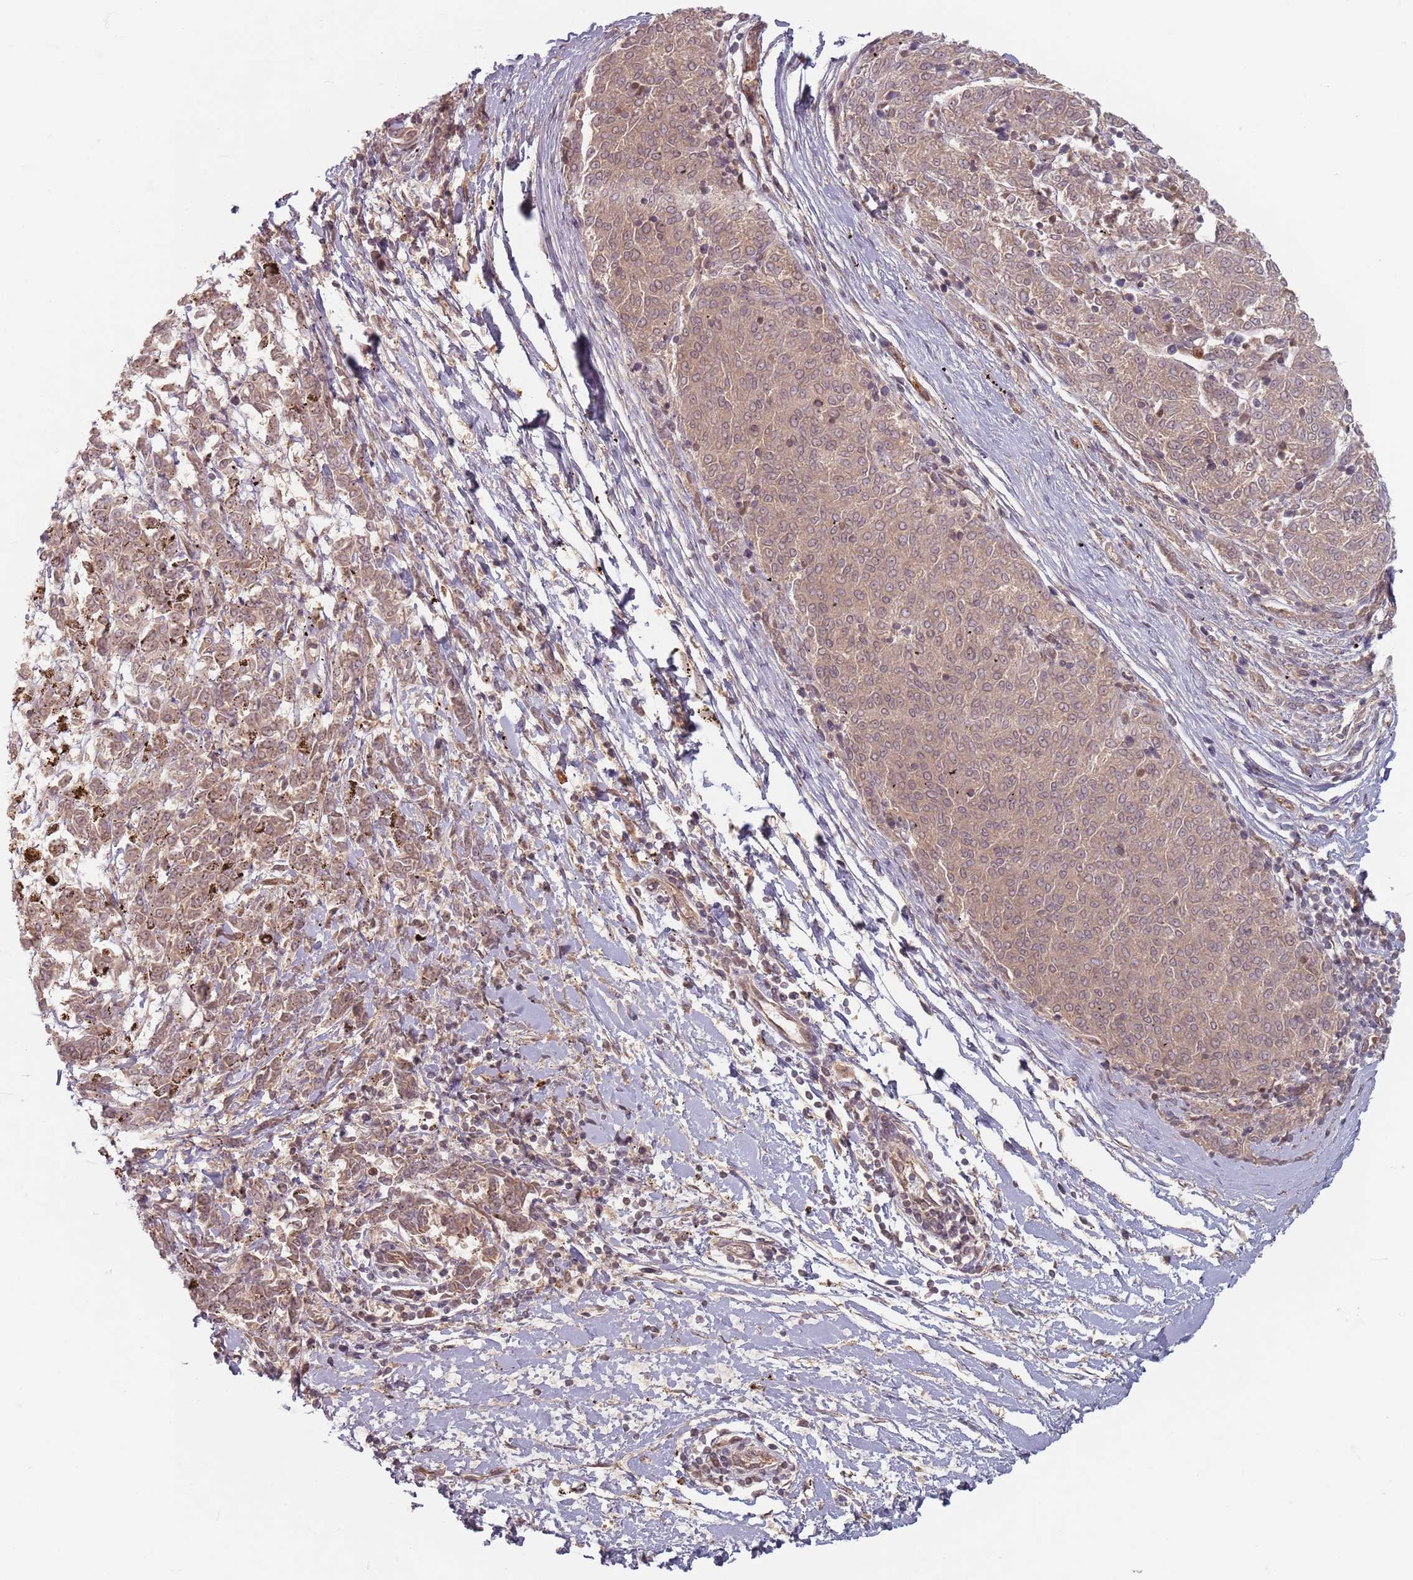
{"staining": {"intensity": "weak", "quantity": ">75%", "location": "cytoplasmic/membranous"}, "tissue": "melanoma", "cell_type": "Tumor cells", "image_type": "cancer", "snomed": [{"axis": "morphology", "description": "Malignant melanoma, NOS"}, {"axis": "topography", "description": "Skin"}], "caption": "Immunohistochemical staining of melanoma shows weak cytoplasmic/membranous protein positivity in about >75% of tumor cells. (IHC, brightfield microscopy, high magnification).", "gene": "NUP50", "patient": {"sex": "female", "age": 72}}